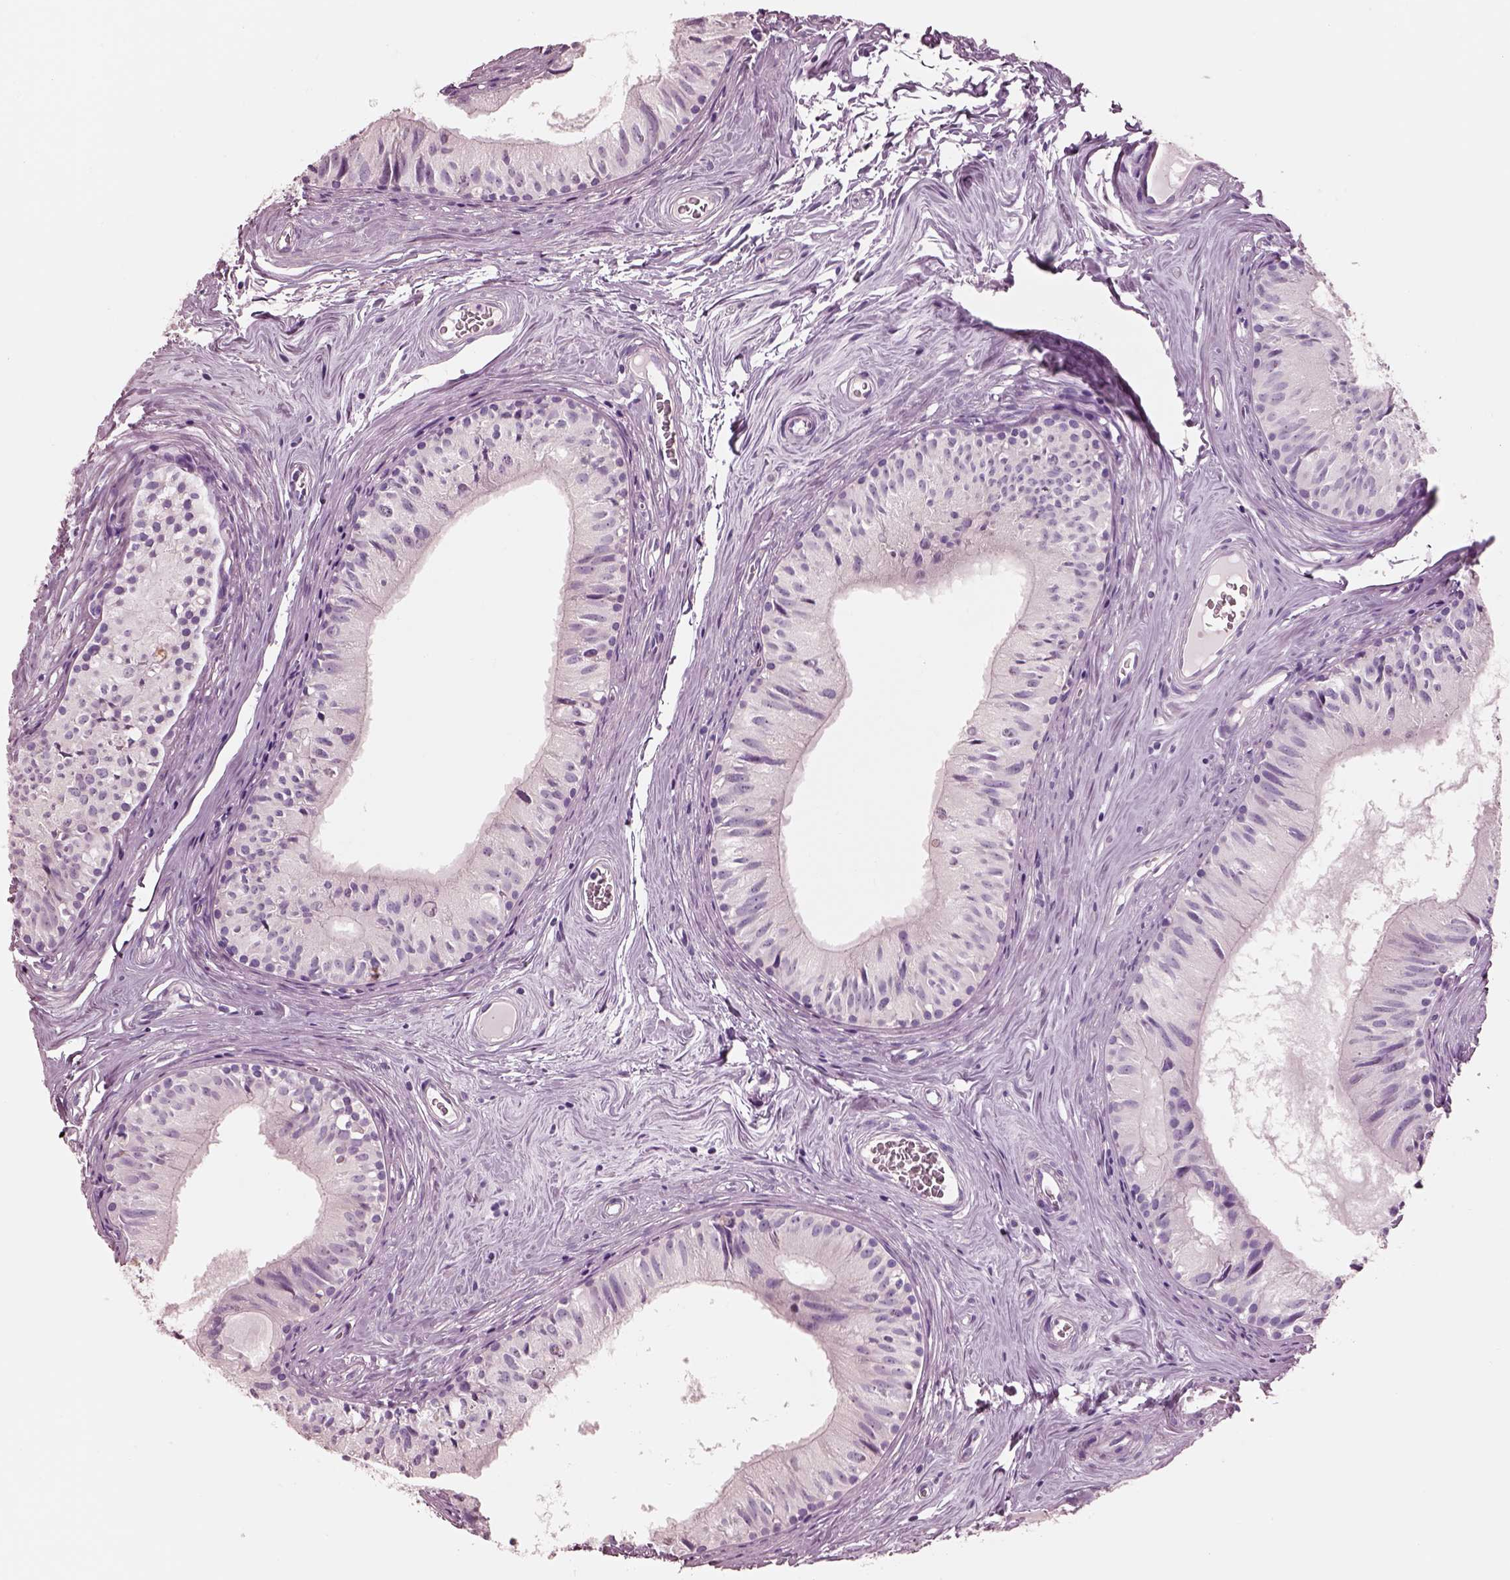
{"staining": {"intensity": "negative", "quantity": "none", "location": "none"}, "tissue": "epididymis", "cell_type": "Glandular cells", "image_type": "normal", "snomed": [{"axis": "morphology", "description": "Normal tissue, NOS"}, {"axis": "topography", "description": "Epididymis"}], "caption": "The photomicrograph demonstrates no staining of glandular cells in normal epididymis. (DAB (3,3'-diaminobenzidine) IHC with hematoxylin counter stain).", "gene": "PNOC", "patient": {"sex": "male", "age": 52}}